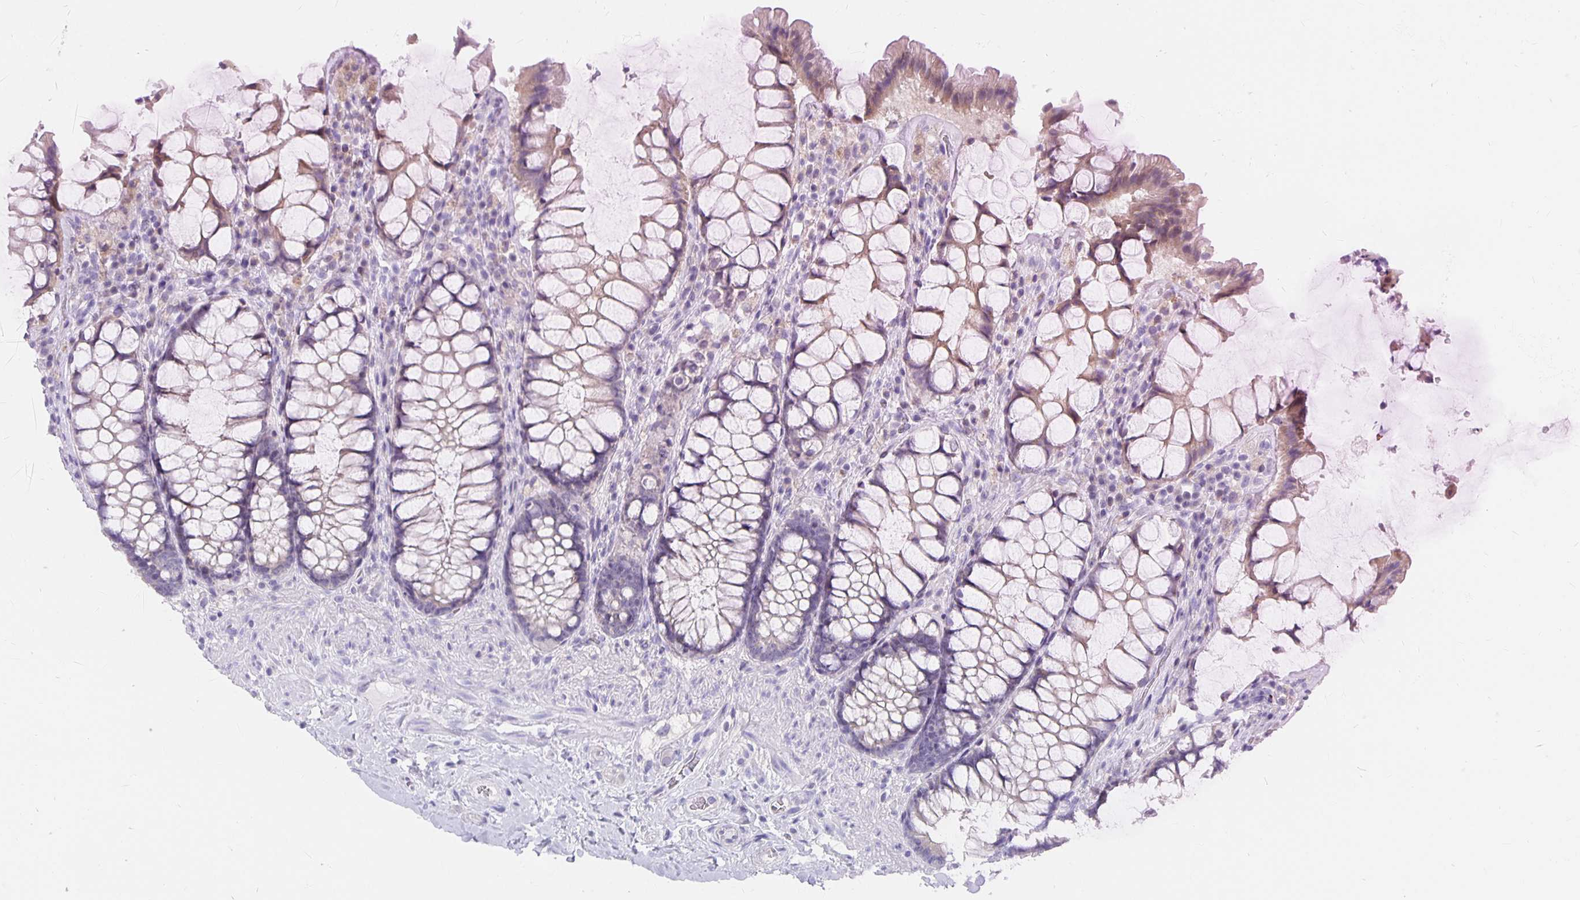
{"staining": {"intensity": "weak", "quantity": "<25%", "location": "cytoplasmic/membranous"}, "tissue": "rectum", "cell_type": "Glandular cells", "image_type": "normal", "snomed": [{"axis": "morphology", "description": "Normal tissue, NOS"}, {"axis": "topography", "description": "Rectum"}], "caption": "Immunohistochemistry of benign human rectum displays no positivity in glandular cells.", "gene": "CFAP74", "patient": {"sex": "female", "age": 58}}